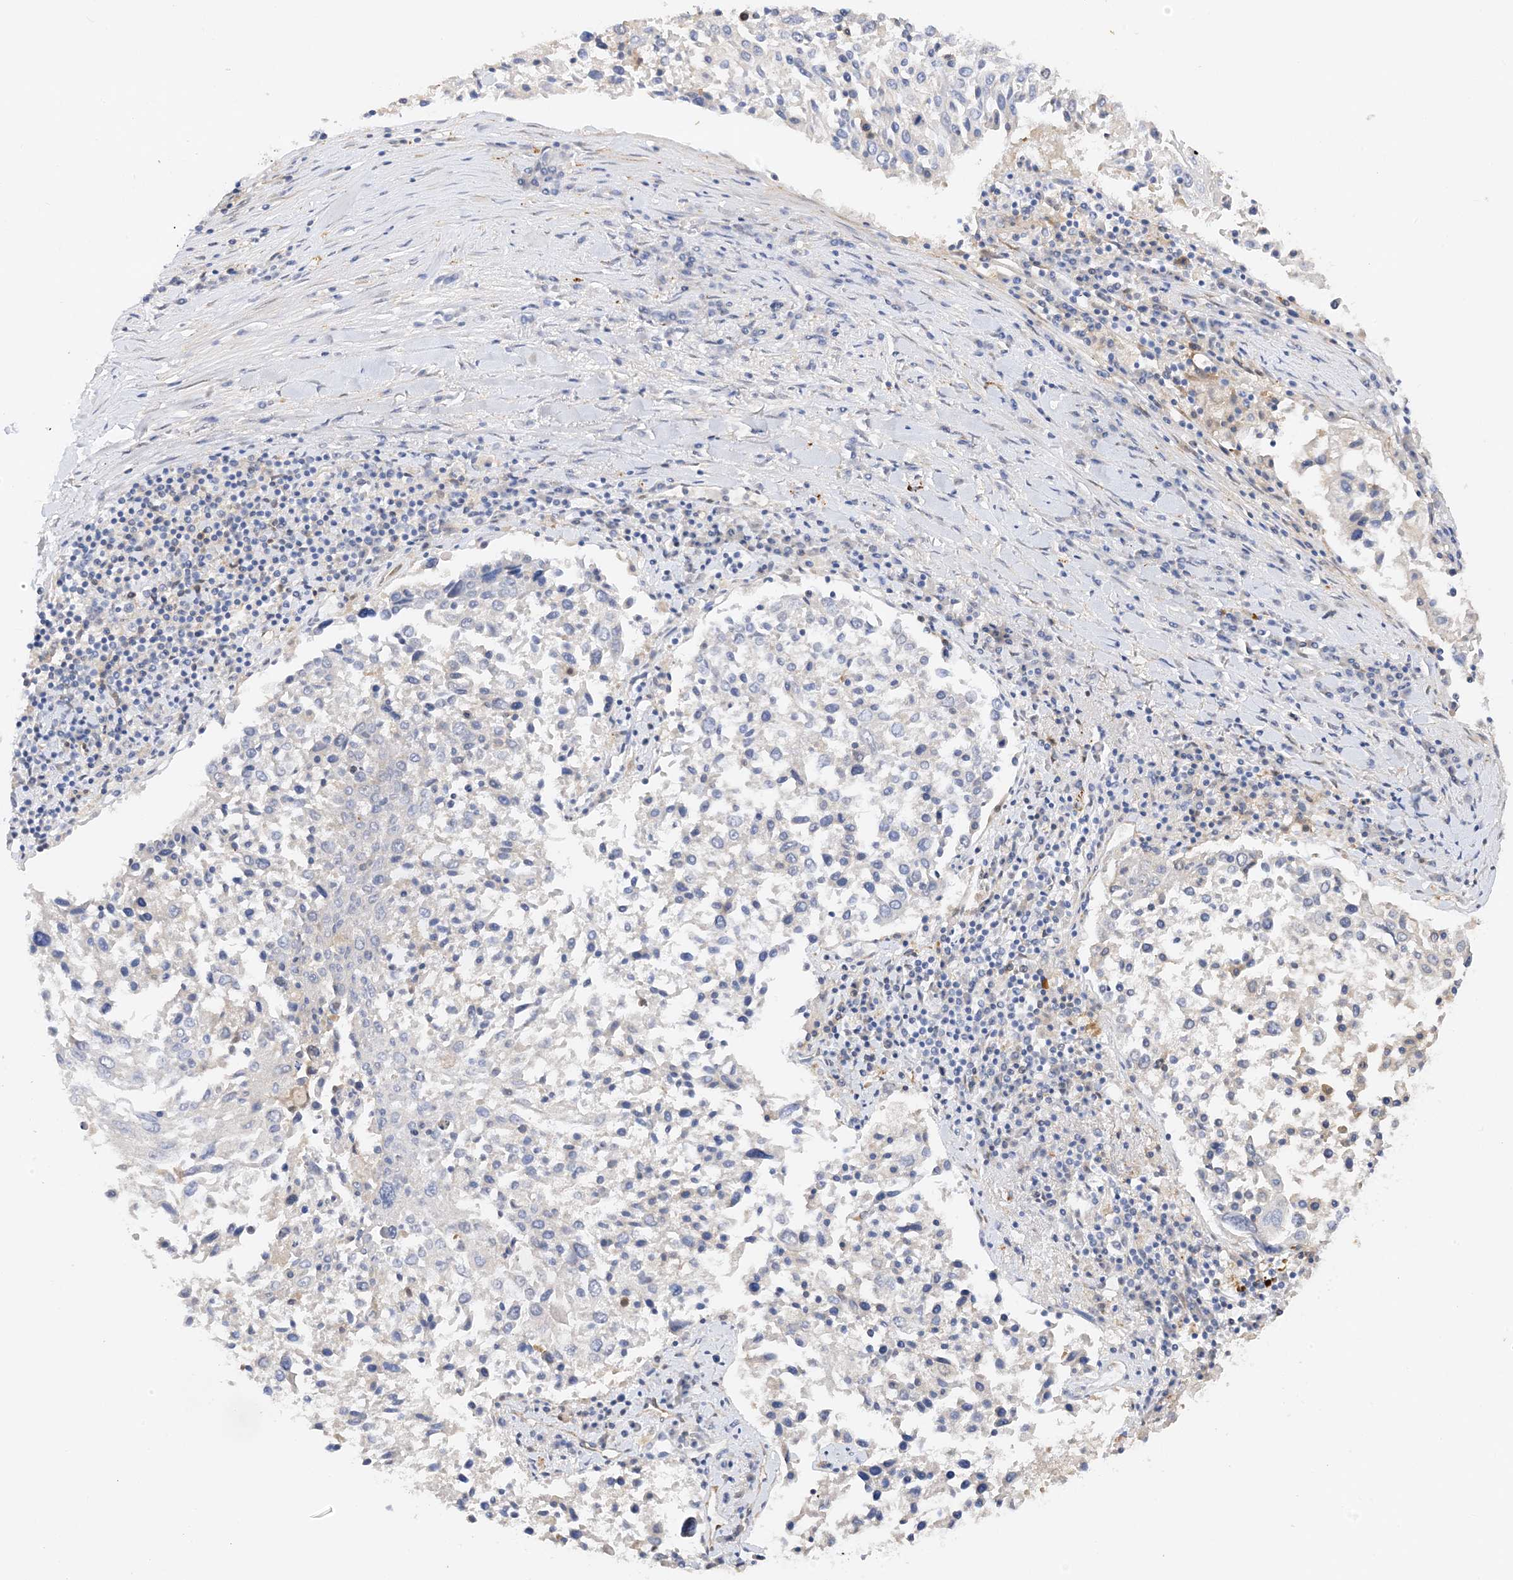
{"staining": {"intensity": "negative", "quantity": "none", "location": "none"}, "tissue": "lung cancer", "cell_type": "Tumor cells", "image_type": "cancer", "snomed": [{"axis": "morphology", "description": "Squamous cell carcinoma, NOS"}, {"axis": "topography", "description": "Lung"}], "caption": "The IHC micrograph has no significant positivity in tumor cells of lung cancer (squamous cell carcinoma) tissue.", "gene": "ARV1", "patient": {"sex": "male", "age": 65}}